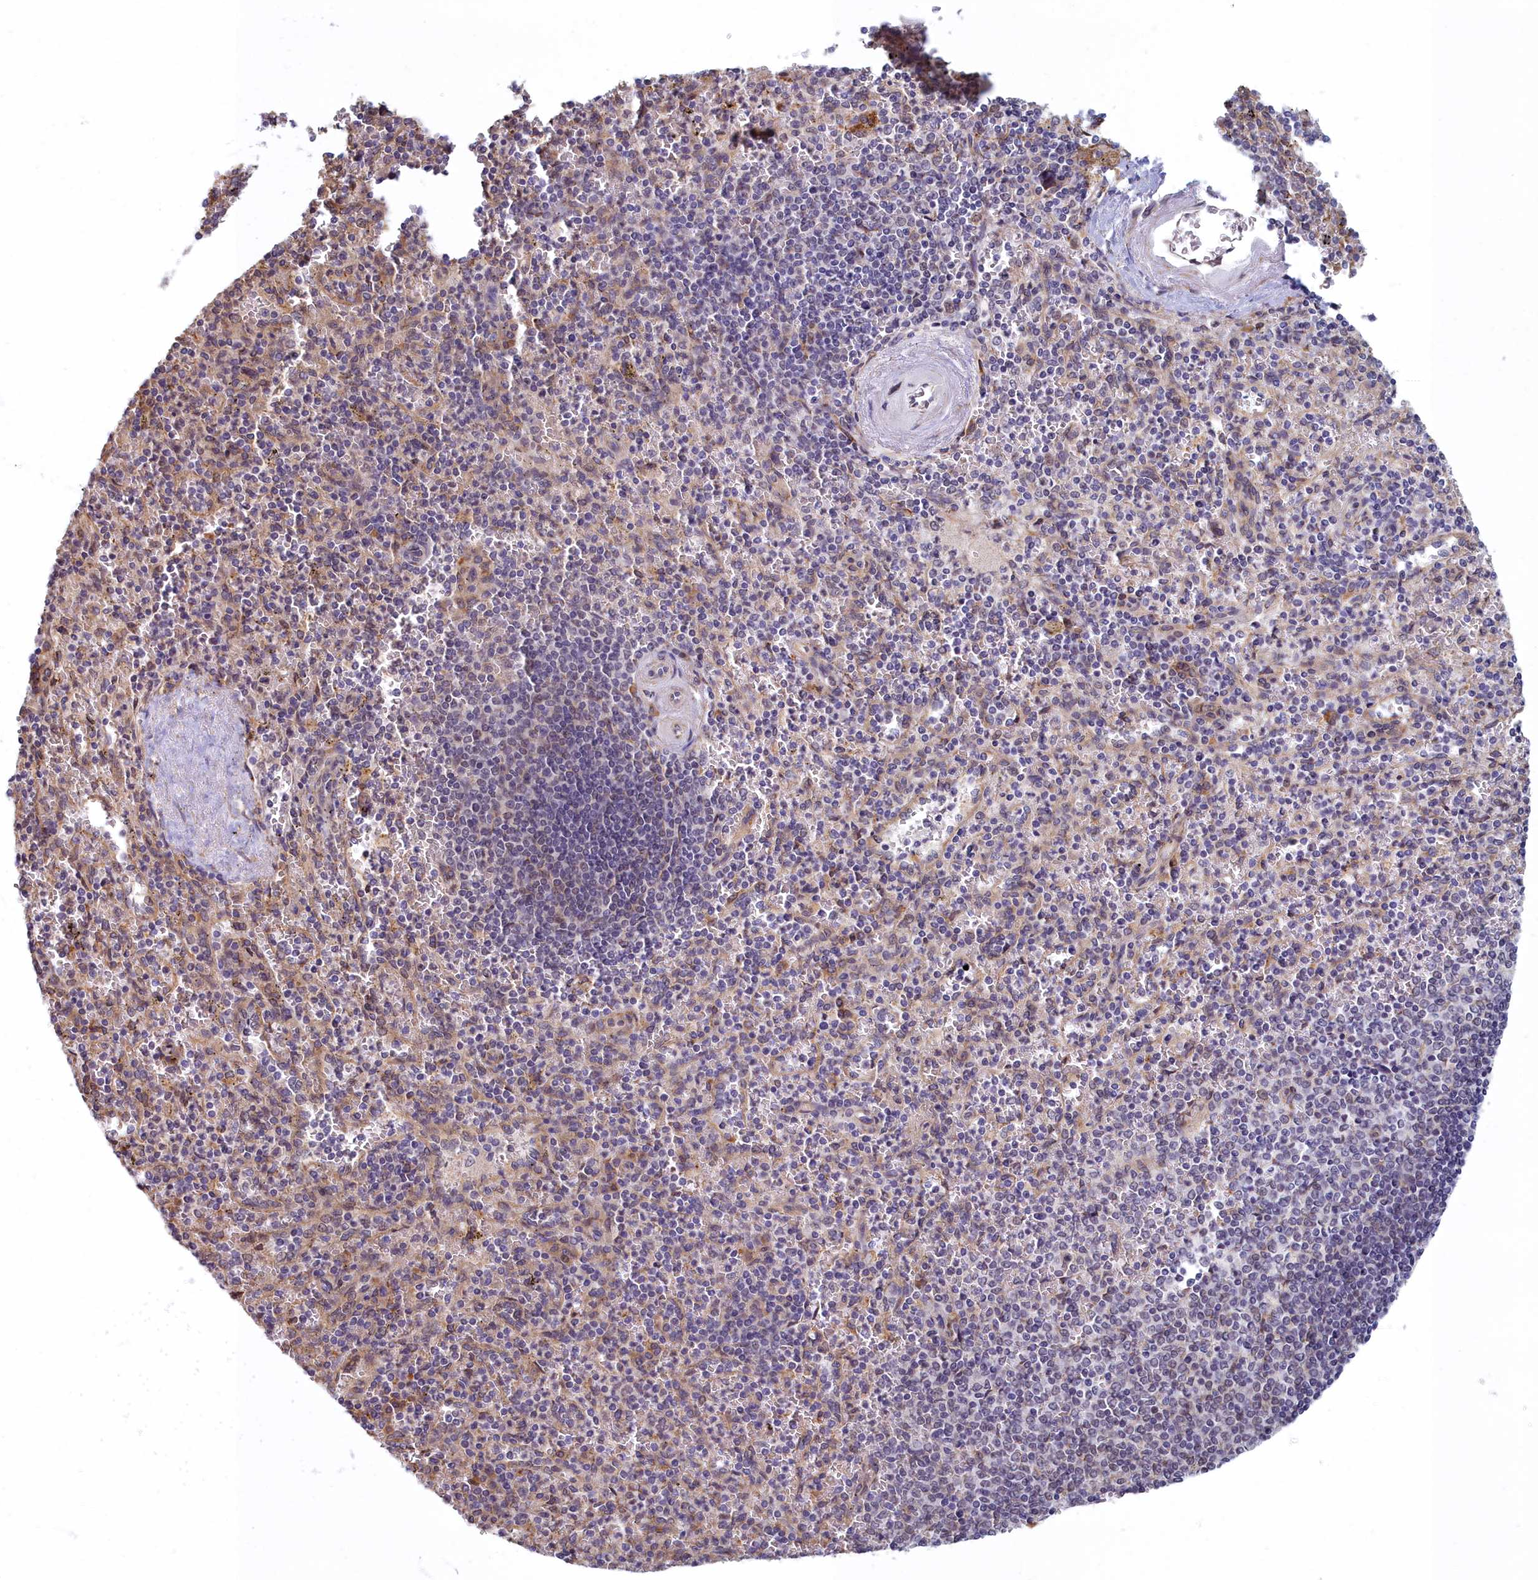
{"staining": {"intensity": "negative", "quantity": "none", "location": "none"}, "tissue": "spleen", "cell_type": "Cells in red pulp", "image_type": "normal", "snomed": [{"axis": "morphology", "description": "Normal tissue, NOS"}, {"axis": "morphology", "description": "Degeneration, NOS"}, {"axis": "topography", "description": "Spleen"}], "caption": "This is a micrograph of immunohistochemistry staining of unremarkable spleen, which shows no expression in cells in red pulp.", "gene": "MAK16", "patient": {"sex": "male", "age": 56}}